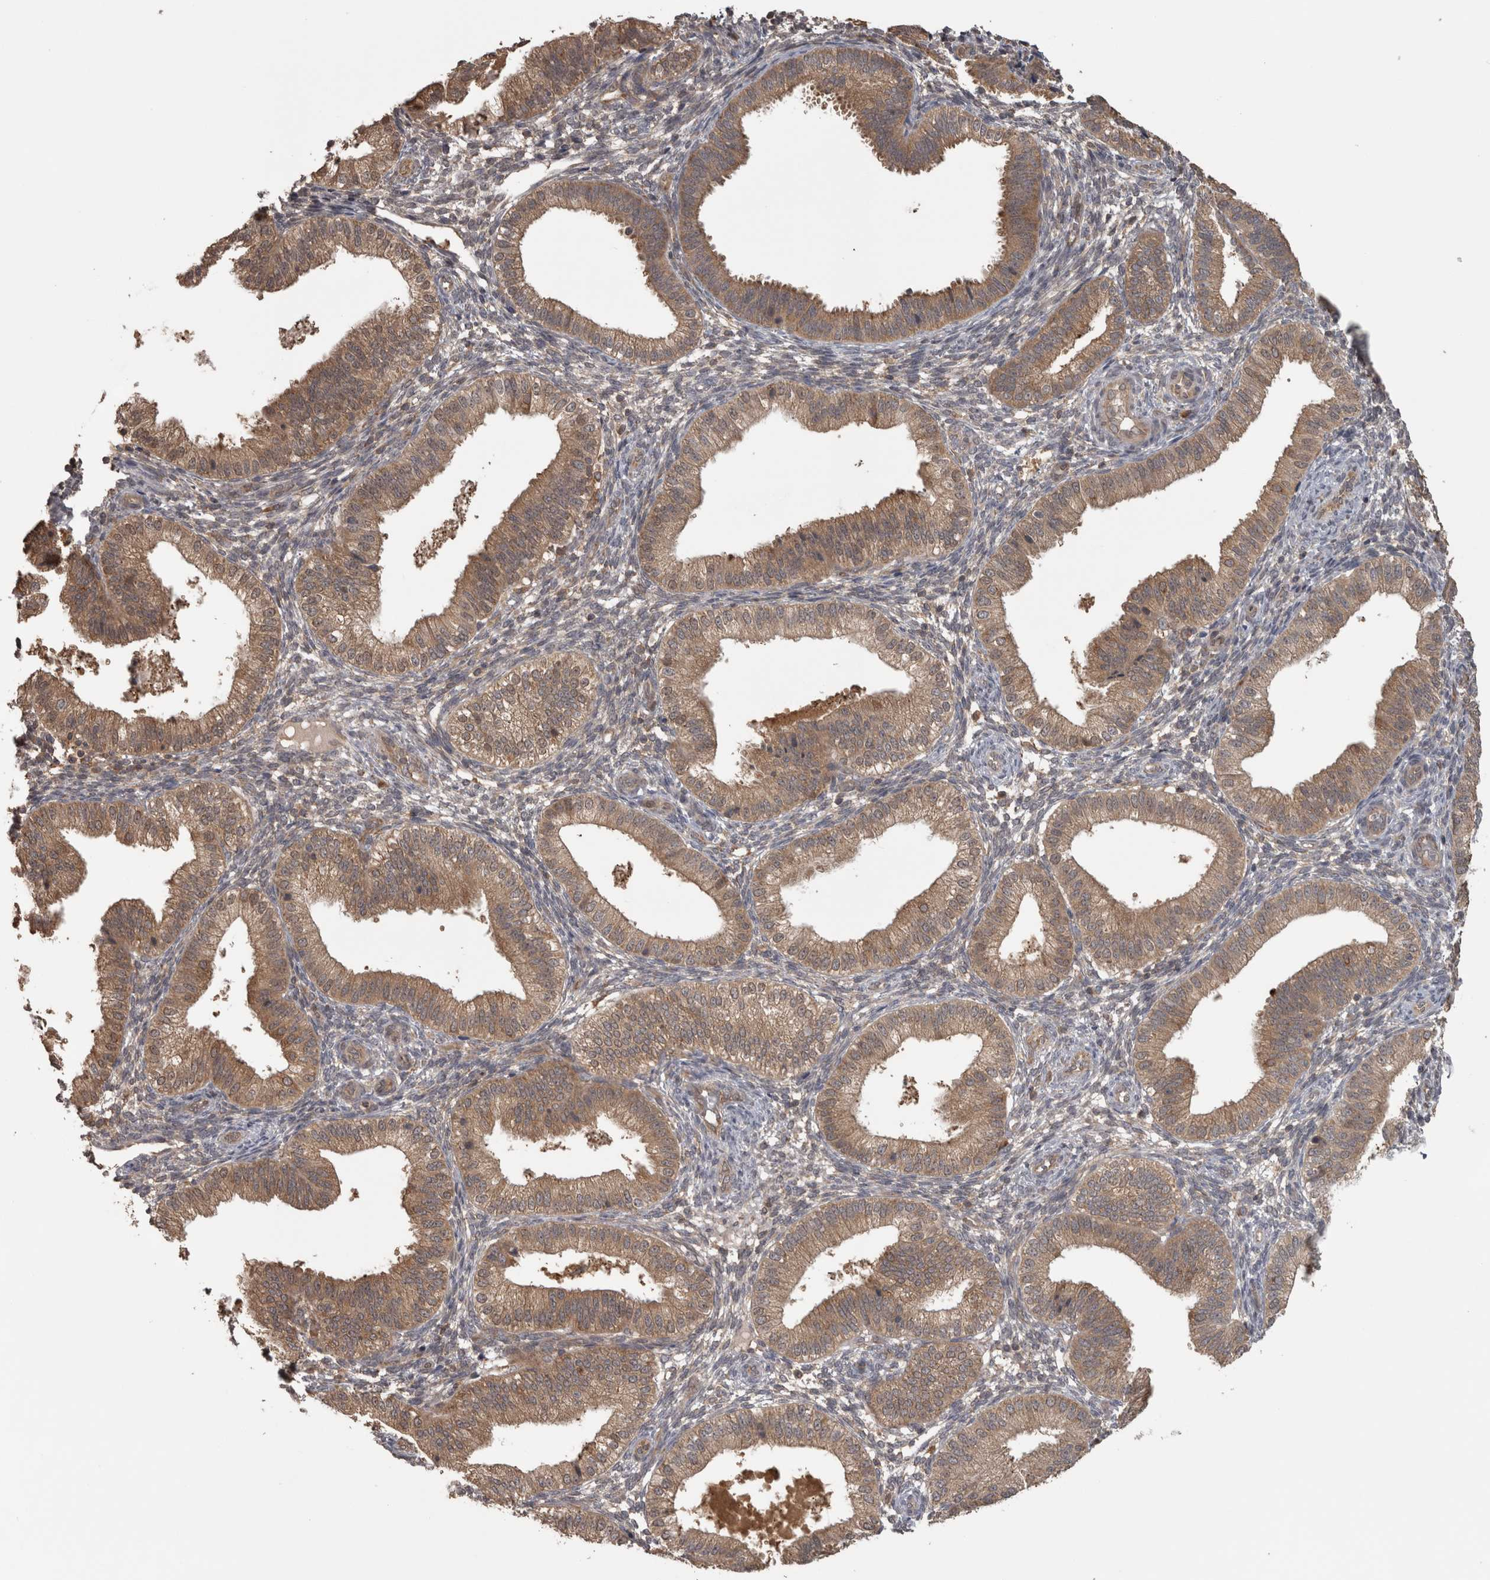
{"staining": {"intensity": "negative", "quantity": "none", "location": "none"}, "tissue": "endometrium", "cell_type": "Cells in endometrial stroma", "image_type": "normal", "snomed": [{"axis": "morphology", "description": "Normal tissue, NOS"}, {"axis": "topography", "description": "Endometrium"}], "caption": "There is no significant staining in cells in endometrial stroma of endometrium.", "gene": "MICU3", "patient": {"sex": "female", "age": 39}}